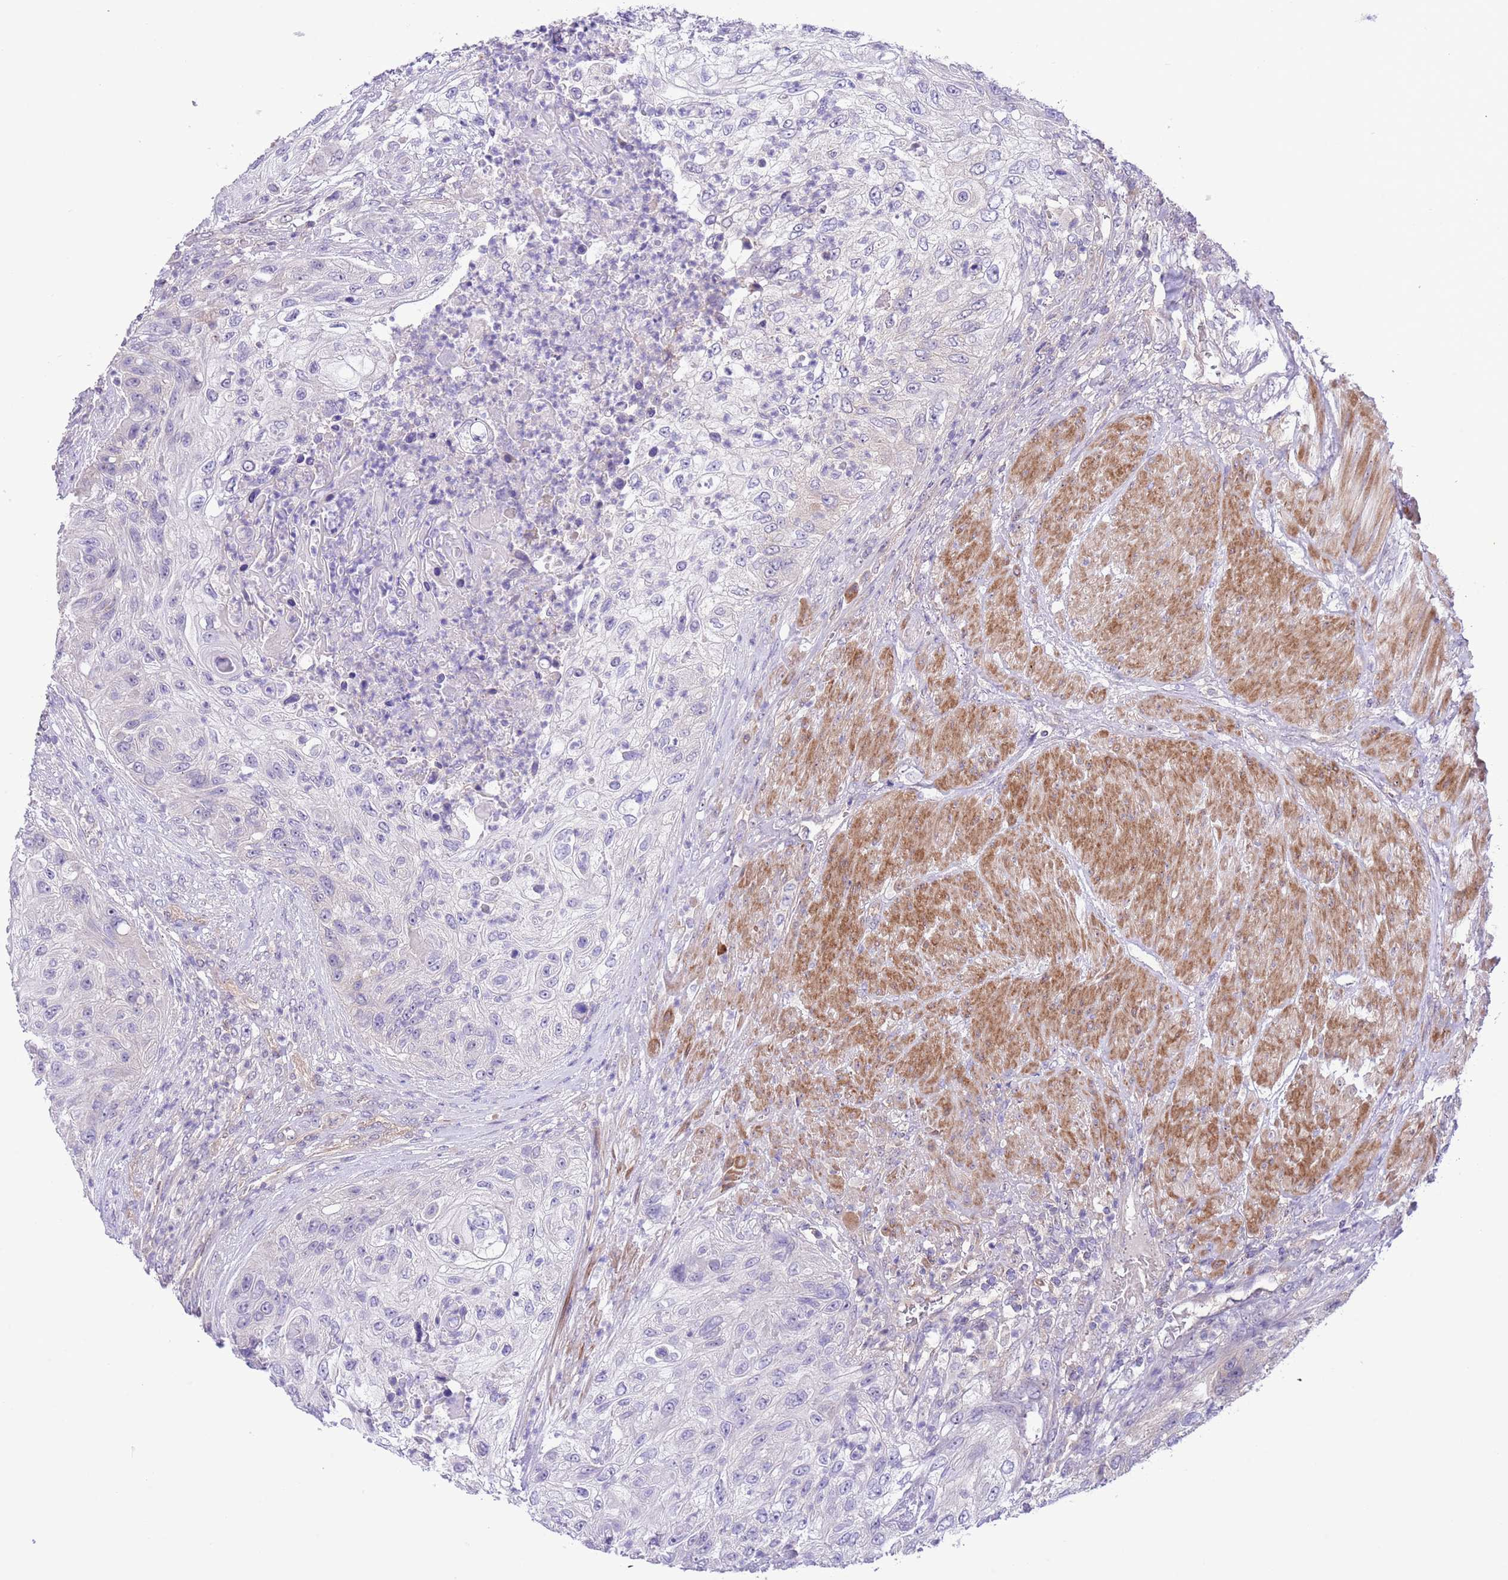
{"staining": {"intensity": "negative", "quantity": "none", "location": "none"}, "tissue": "urothelial cancer", "cell_type": "Tumor cells", "image_type": "cancer", "snomed": [{"axis": "morphology", "description": "Urothelial carcinoma, High grade"}, {"axis": "topography", "description": "Urinary bladder"}], "caption": "Tumor cells show no significant protein expression in high-grade urothelial carcinoma. (DAB immunohistochemistry (IHC) with hematoxylin counter stain).", "gene": "PRR32", "patient": {"sex": "female", "age": 60}}